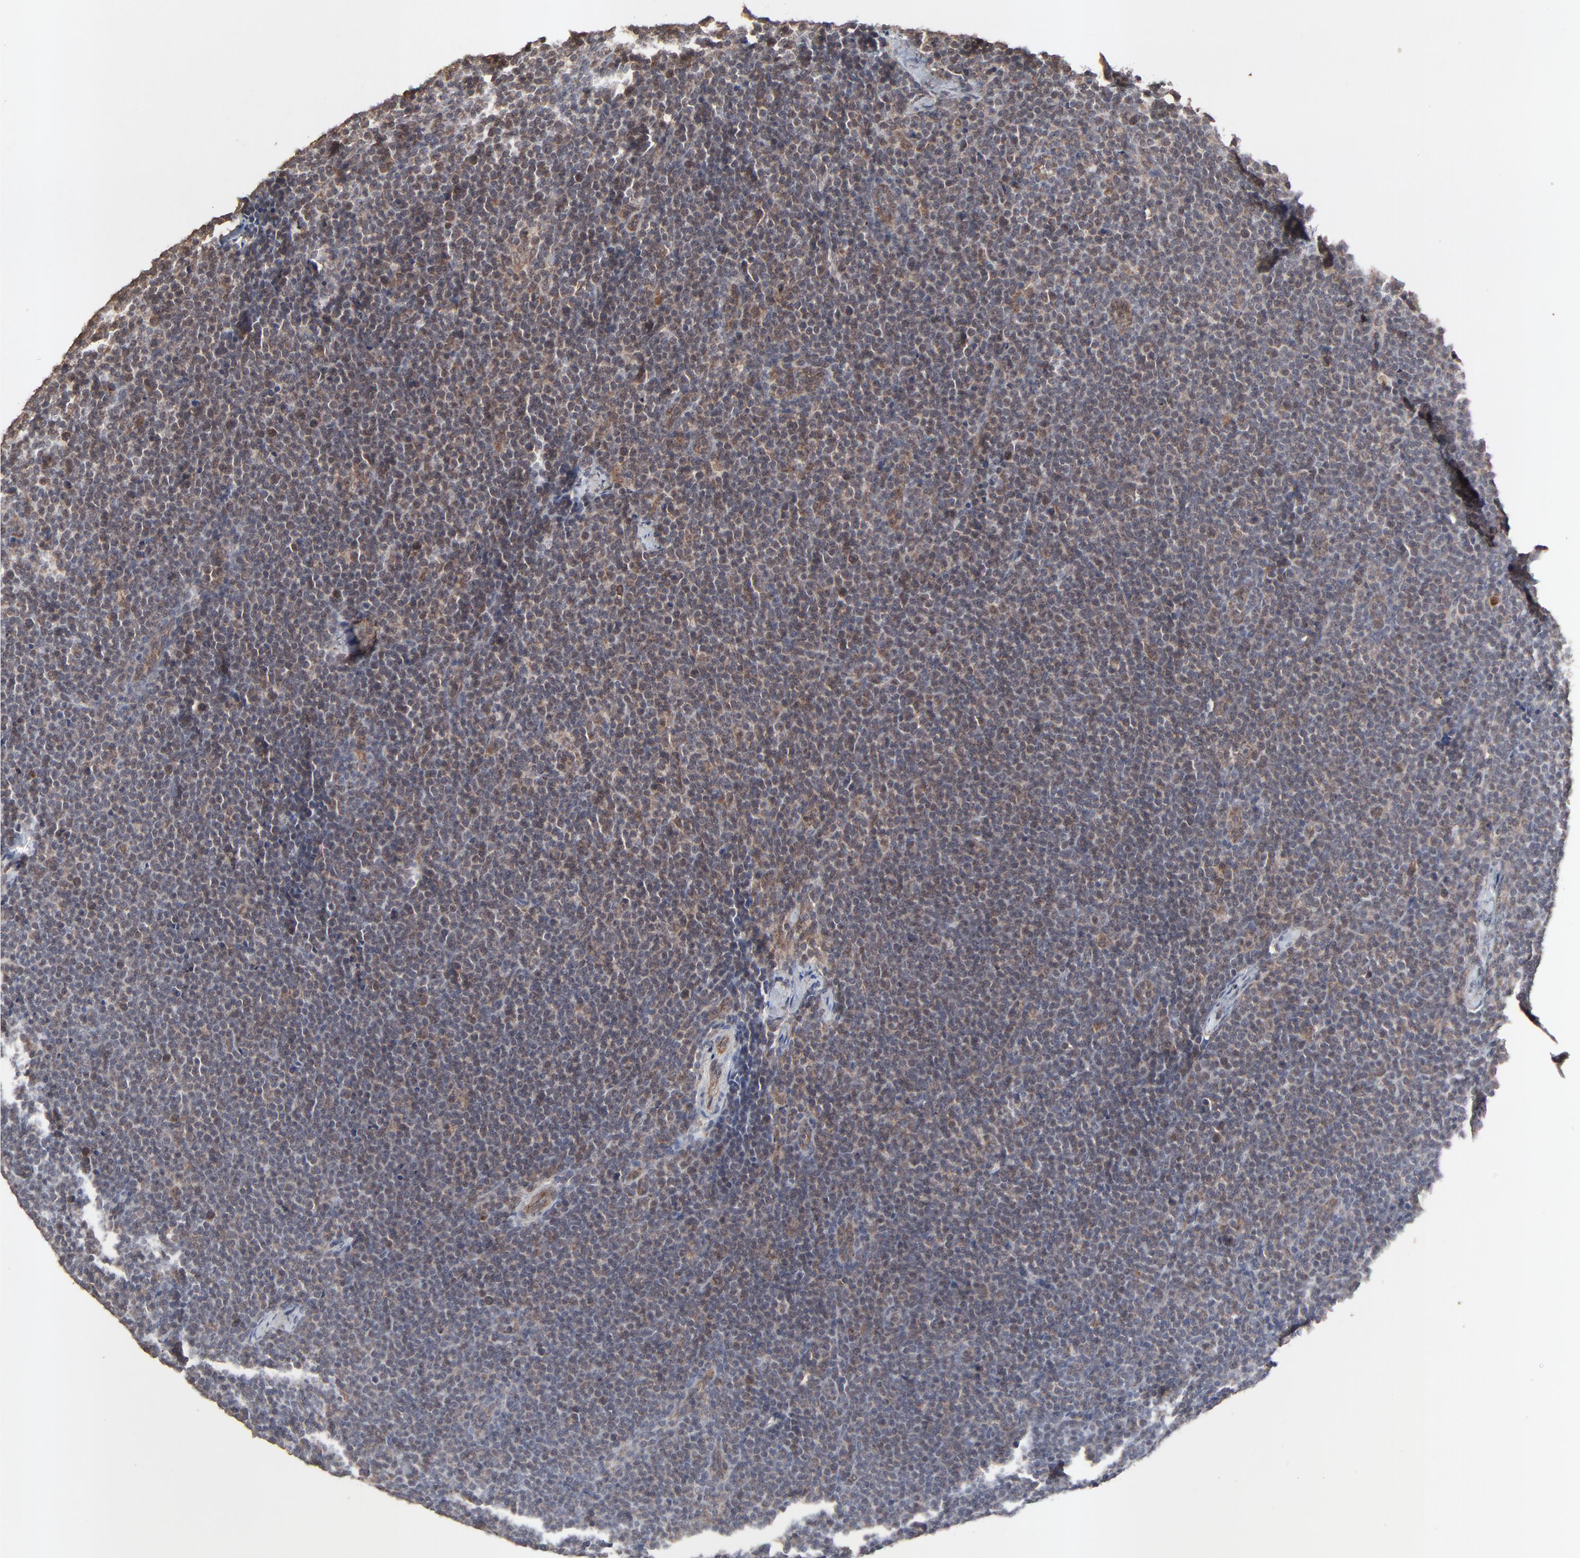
{"staining": {"intensity": "moderate", "quantity": "<25%", "location": "cytoplasmic/membranous"}, "tissue": "lymphoma", "cell_type": "Tumor cells", "image_type": "cancer", "snomed": [{"axis": "morphology", "description": "Malignant lymphoma, non-Hodgkin's type, High grade"}, {"axis": "topography", "description": "Lymph node"}], "caption": "Lymphoma stained for a protein (brown) displays moderate cytoplasmic/membranous positive positivity in approximately <25% of tumor cells.", "gene": "FAM227A", "patient": {"sex": "female", "age": 58}}